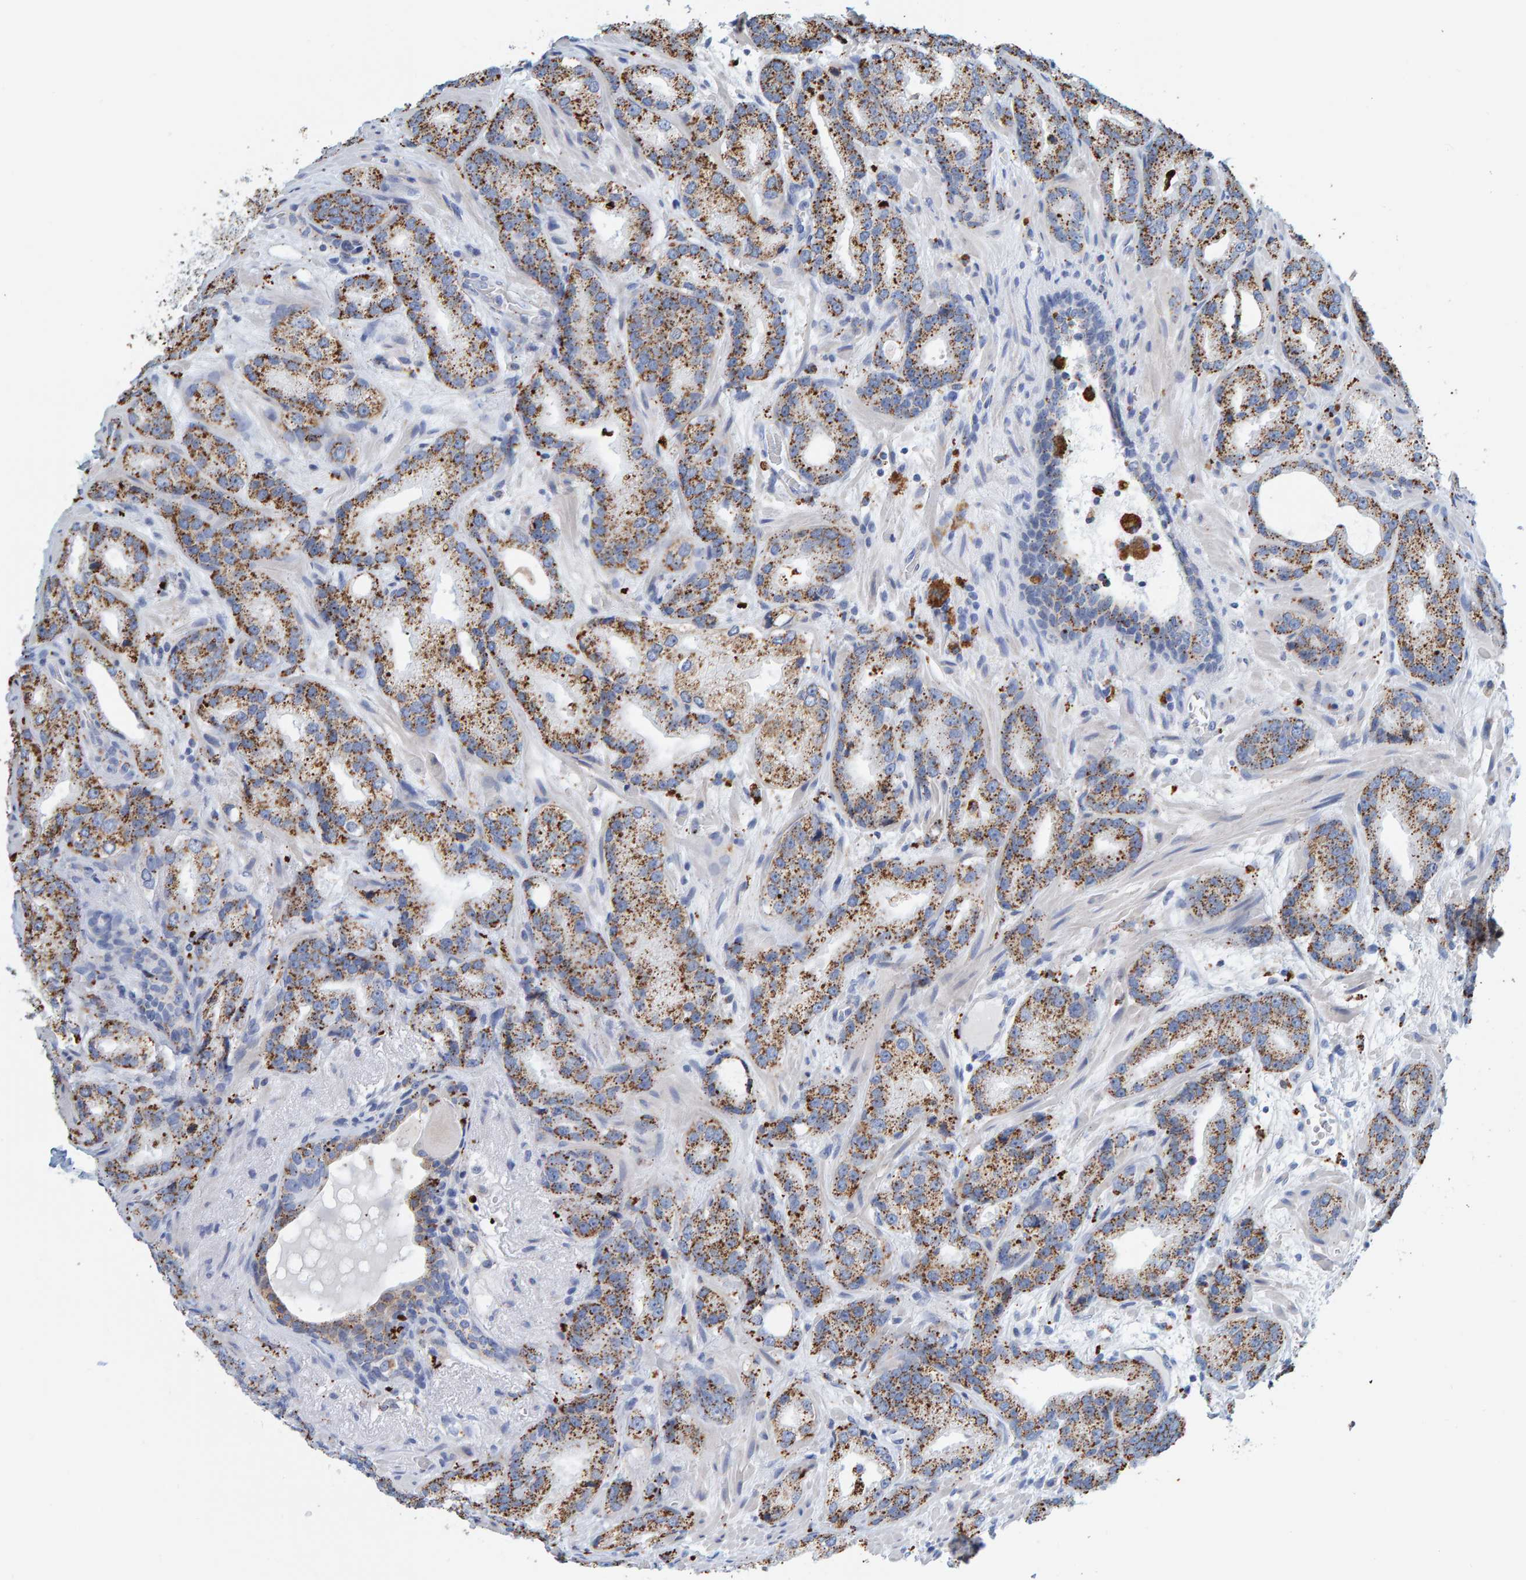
{"staining": {"intensity": "moderate", "quantity": ">75%", "location": "cytoplasmic/membranous"}, "tissue": "prostate cancer", "cell_type": "Tumor cells", "image_type": "cancer", "snomed": [{"axis": "morphology", "description": "Adenocarcinoma, High grade"}, {"axis": "topography", "description": "Prostate"}], "caption": "Protein staining of prostate cancer (high-grade adenocarcinoma) tissue demonstrates moderate cytoplasmic/membranous staining in about >75% of tumor cells. (Stains: DAB (3,3'-diaminobenzidine) in brown, nuclei in blue, Microscopy: brightfield microscopy at high magnification).", "gene": "BIN3", "patient": {"sex": "male", "age": 63}}